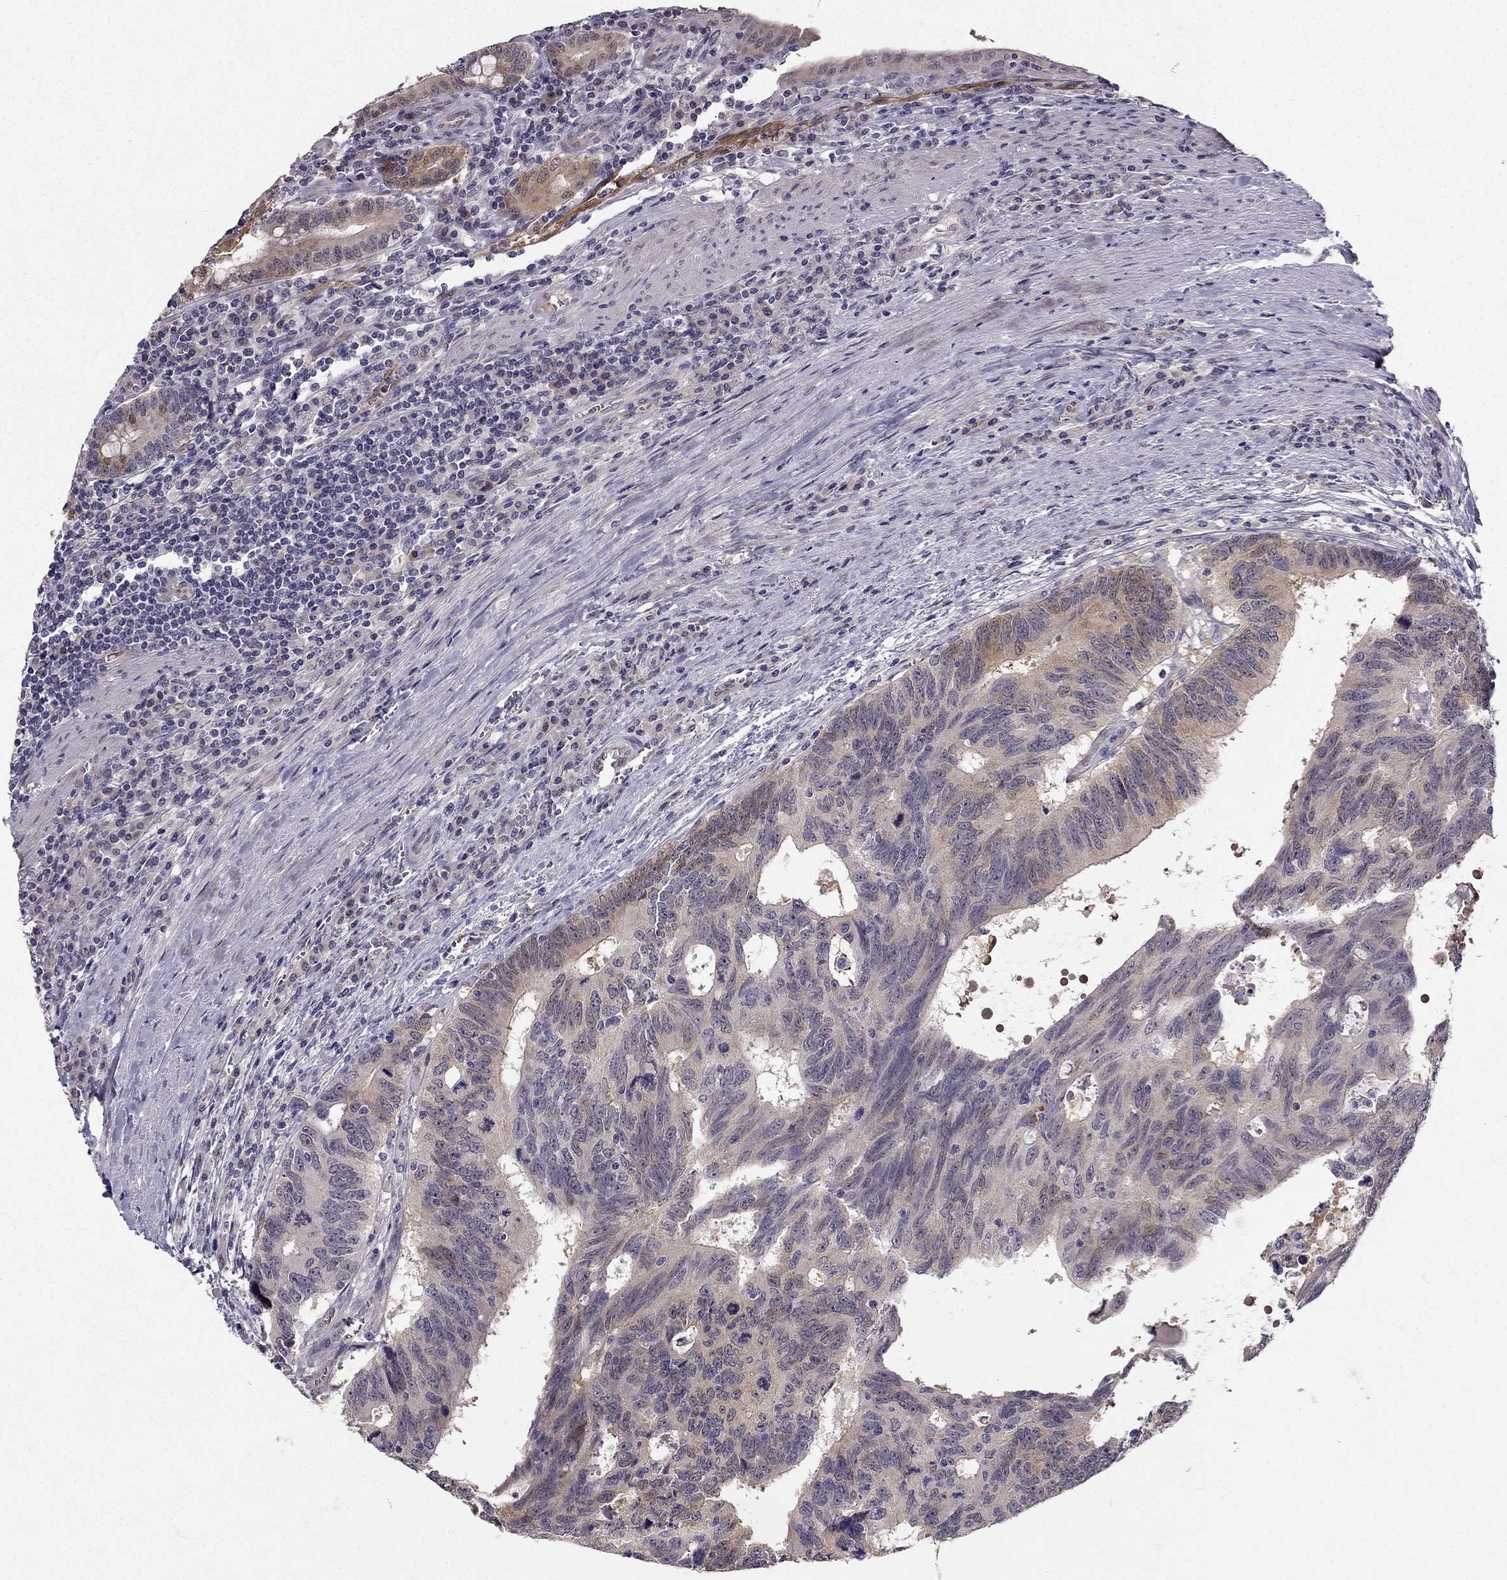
{"staining": {"intensity": "moderate", "quantity": "<25%", "location": "cytoplasmic/membranous"}, "tissue": "colorectal cancer", "cell_type": "Tumor cells", "image_type": "cancer", "snomed": [{"axis": "morphology", "description": "Adenocarcinoma, NOS"}, {"axis": "topography", "description": "Colon"}], "caption": "Immunohistochemistry photomicrograph of colorectal adenocarcinoma stained for a protein (brown), which demonstrates low levels of moderate cytoplasmic/membranous staining in approximately <25% of tumor cells.", "gene": "NQO1", "patient": {"sex": "female", "age": 77}}